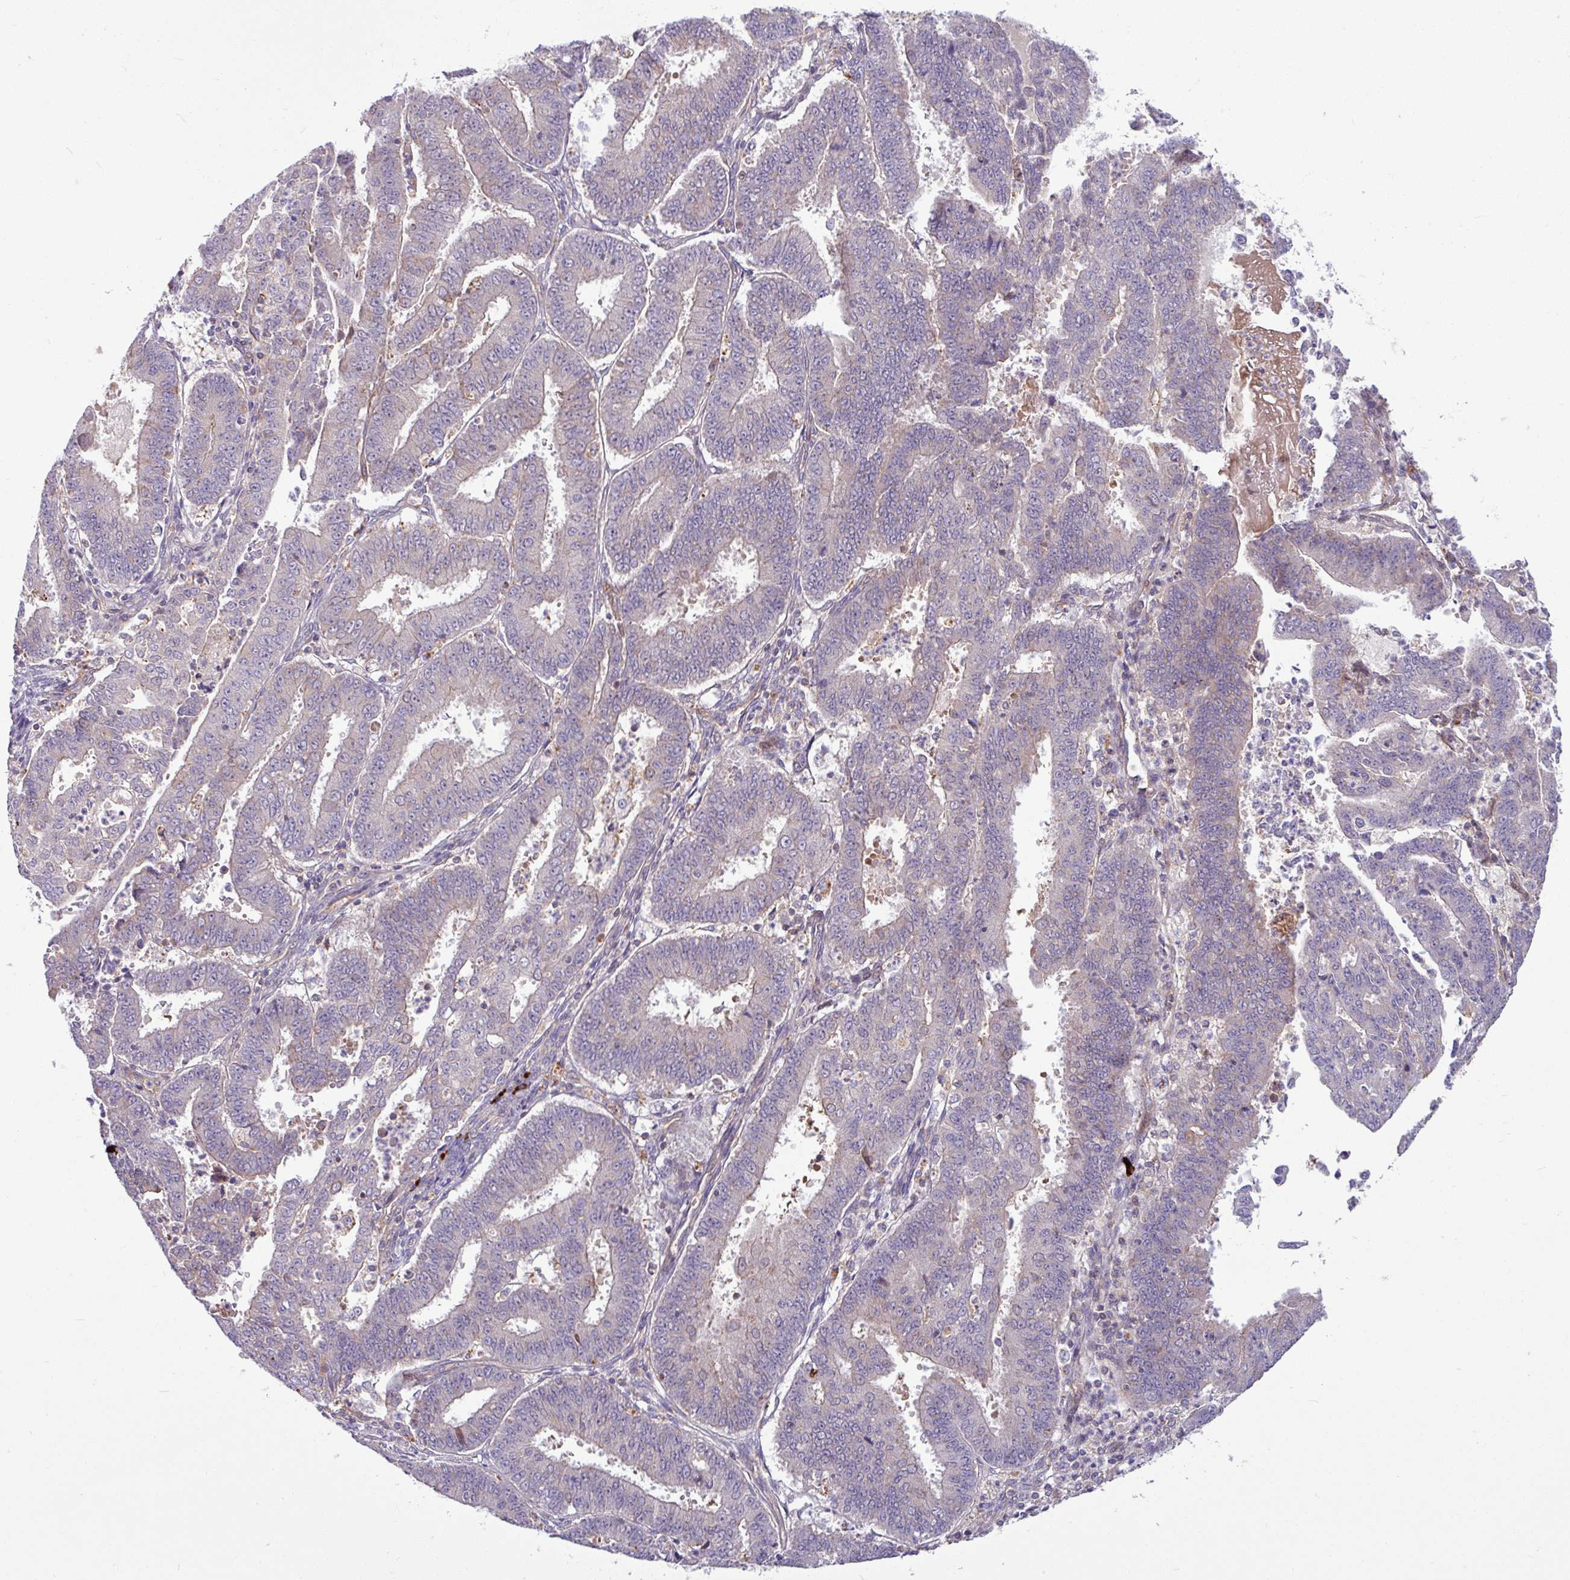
{"staining": {"intensity": "weak", "quantity": "<25%", "location": "cytoplasmic/membranous"}, "tissue": "endometrial cancer", "cell_type": "Tumor cells", "image_type": "cancer", "snomed": [{"axis": "morphology", "description": "Adenocarcinoma, NOS"}, {"axis": "topography", "description": "Endometrium"}], "caption": "IHC histopathology image of endometrial adenocarcinoma stained for a protein (brown), which exhibits no staining in tumor cells. (DAB (3,3'-diaminobenzidine) IHC, high magnification).", "gene": "B4GALNT4", "patient": {"sex": "female", "age": 73}}